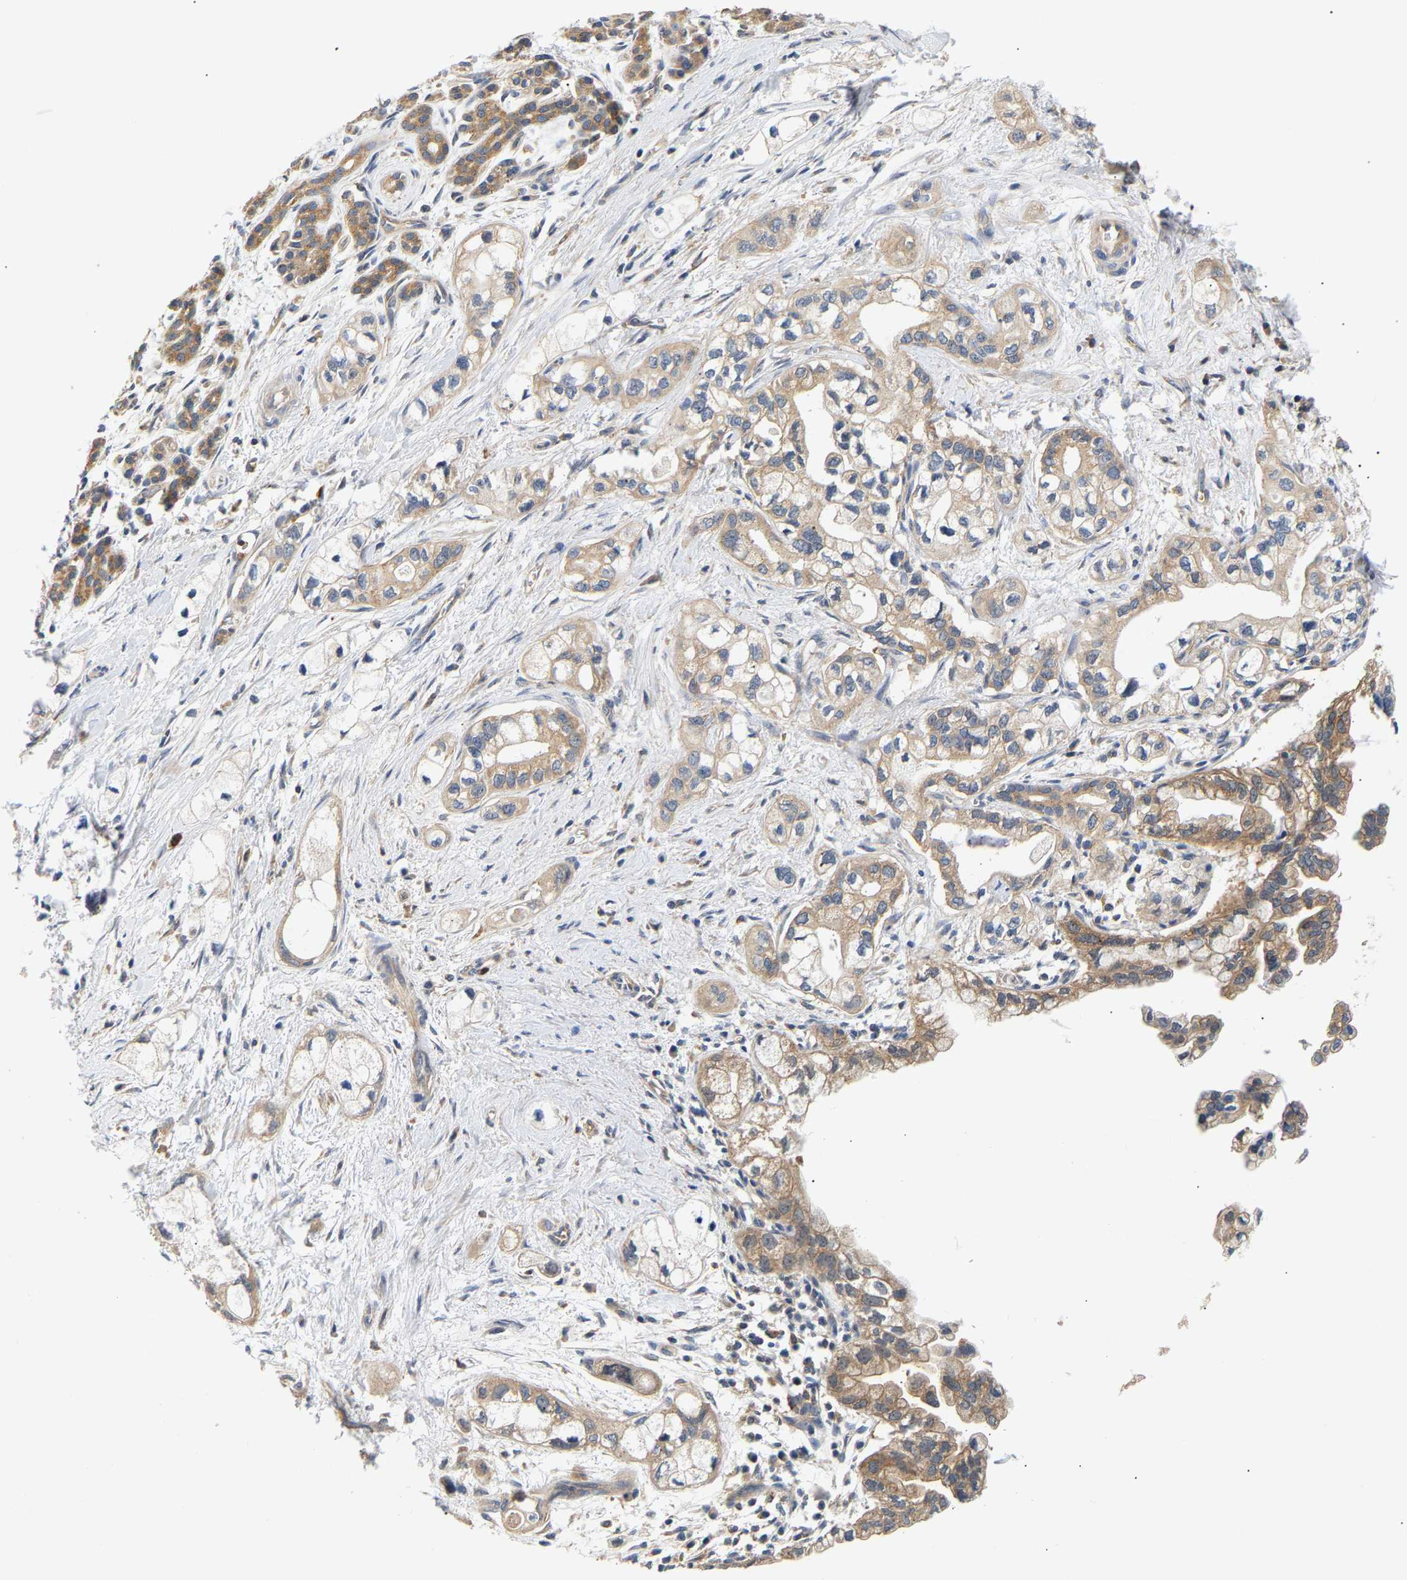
{"staining": {"intensity": "moderate", "quantity": ">75%", "location": "cytoplasmic/membranous"}, "tissue": "pancreatic cancer", "cell_type": "Tumor cells", "image_type": "cancer", "snomed": [{"axis": "morphology", "description": "Adenocarcinoma, NOS"}, {"axis": "topography", "description": "Pancreas"}], "caption": "Immunohistochemistry (IHC) of human pancreatic cancer (adenocarcinoma) displays medium levels of moderate cytoplasmic/membranous positivity in approximately >75% of tumor cells.", "gene": "PPID", "patient": {"sex": "male", "age": 74}}